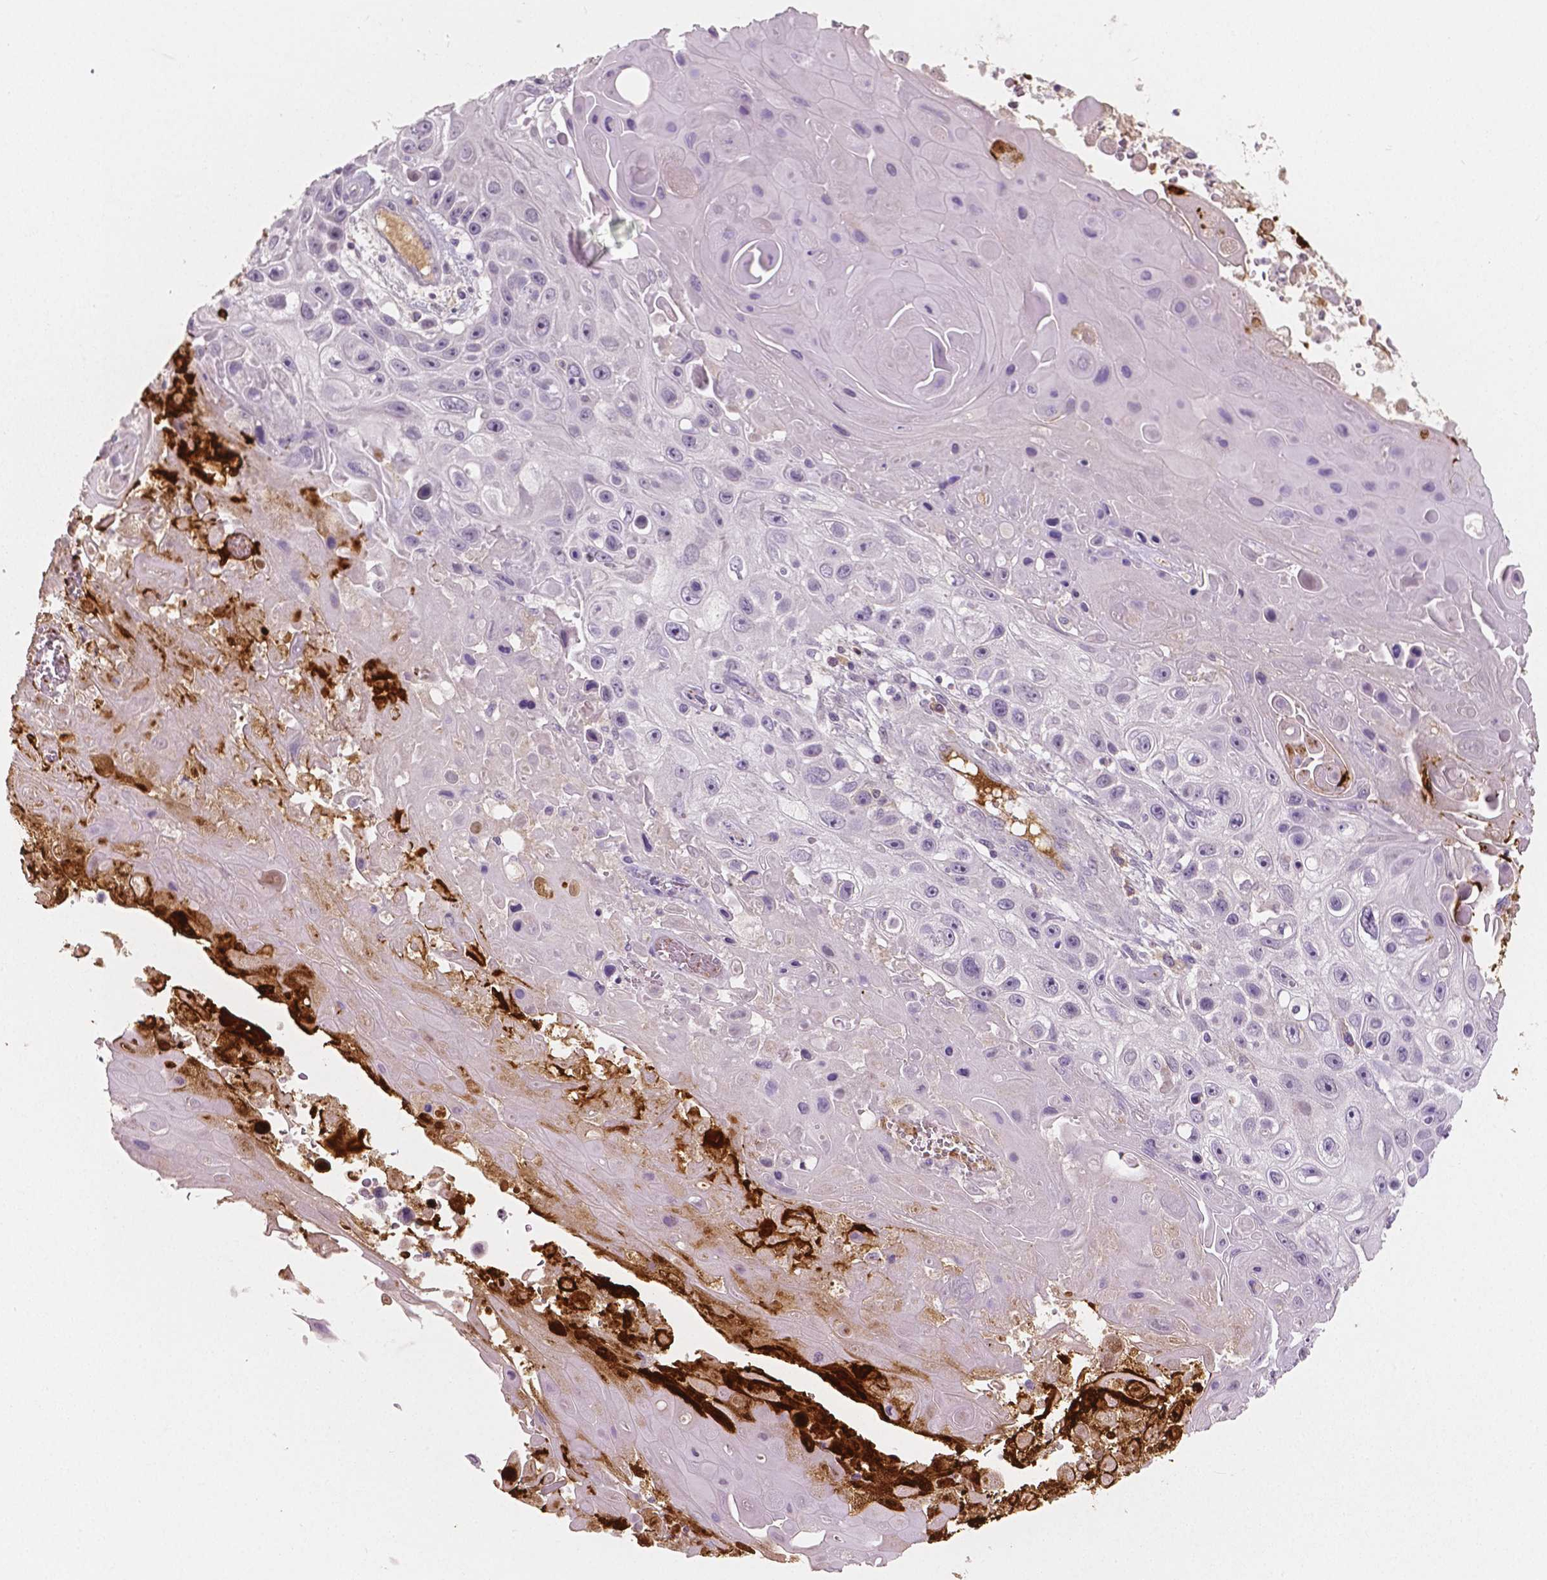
{"staining": {"intensity": "negative", "quantity": "none", "location": "none"}, "tissue": "skin cancer", "cell_type": "Tumor cells", "image_type": "cancer", "snomed": [{"axis": "morphology", "description": "Squamous cell carcinoma, NOS"}, {"axis": "topography", "description": "Skin"}], "caption": "Immunohistochemical staining of skin cancer reveals no significant staining in tumor cells. Brightfield microscopy of immunohistochemistry (IHC) stained with DAB (3,3'-diaminobenzidine) (brown) and hematoxylin (blue), captured at high magnification.", "gene": "APOA4", "patient": {"sex": "male", "age": 82}}